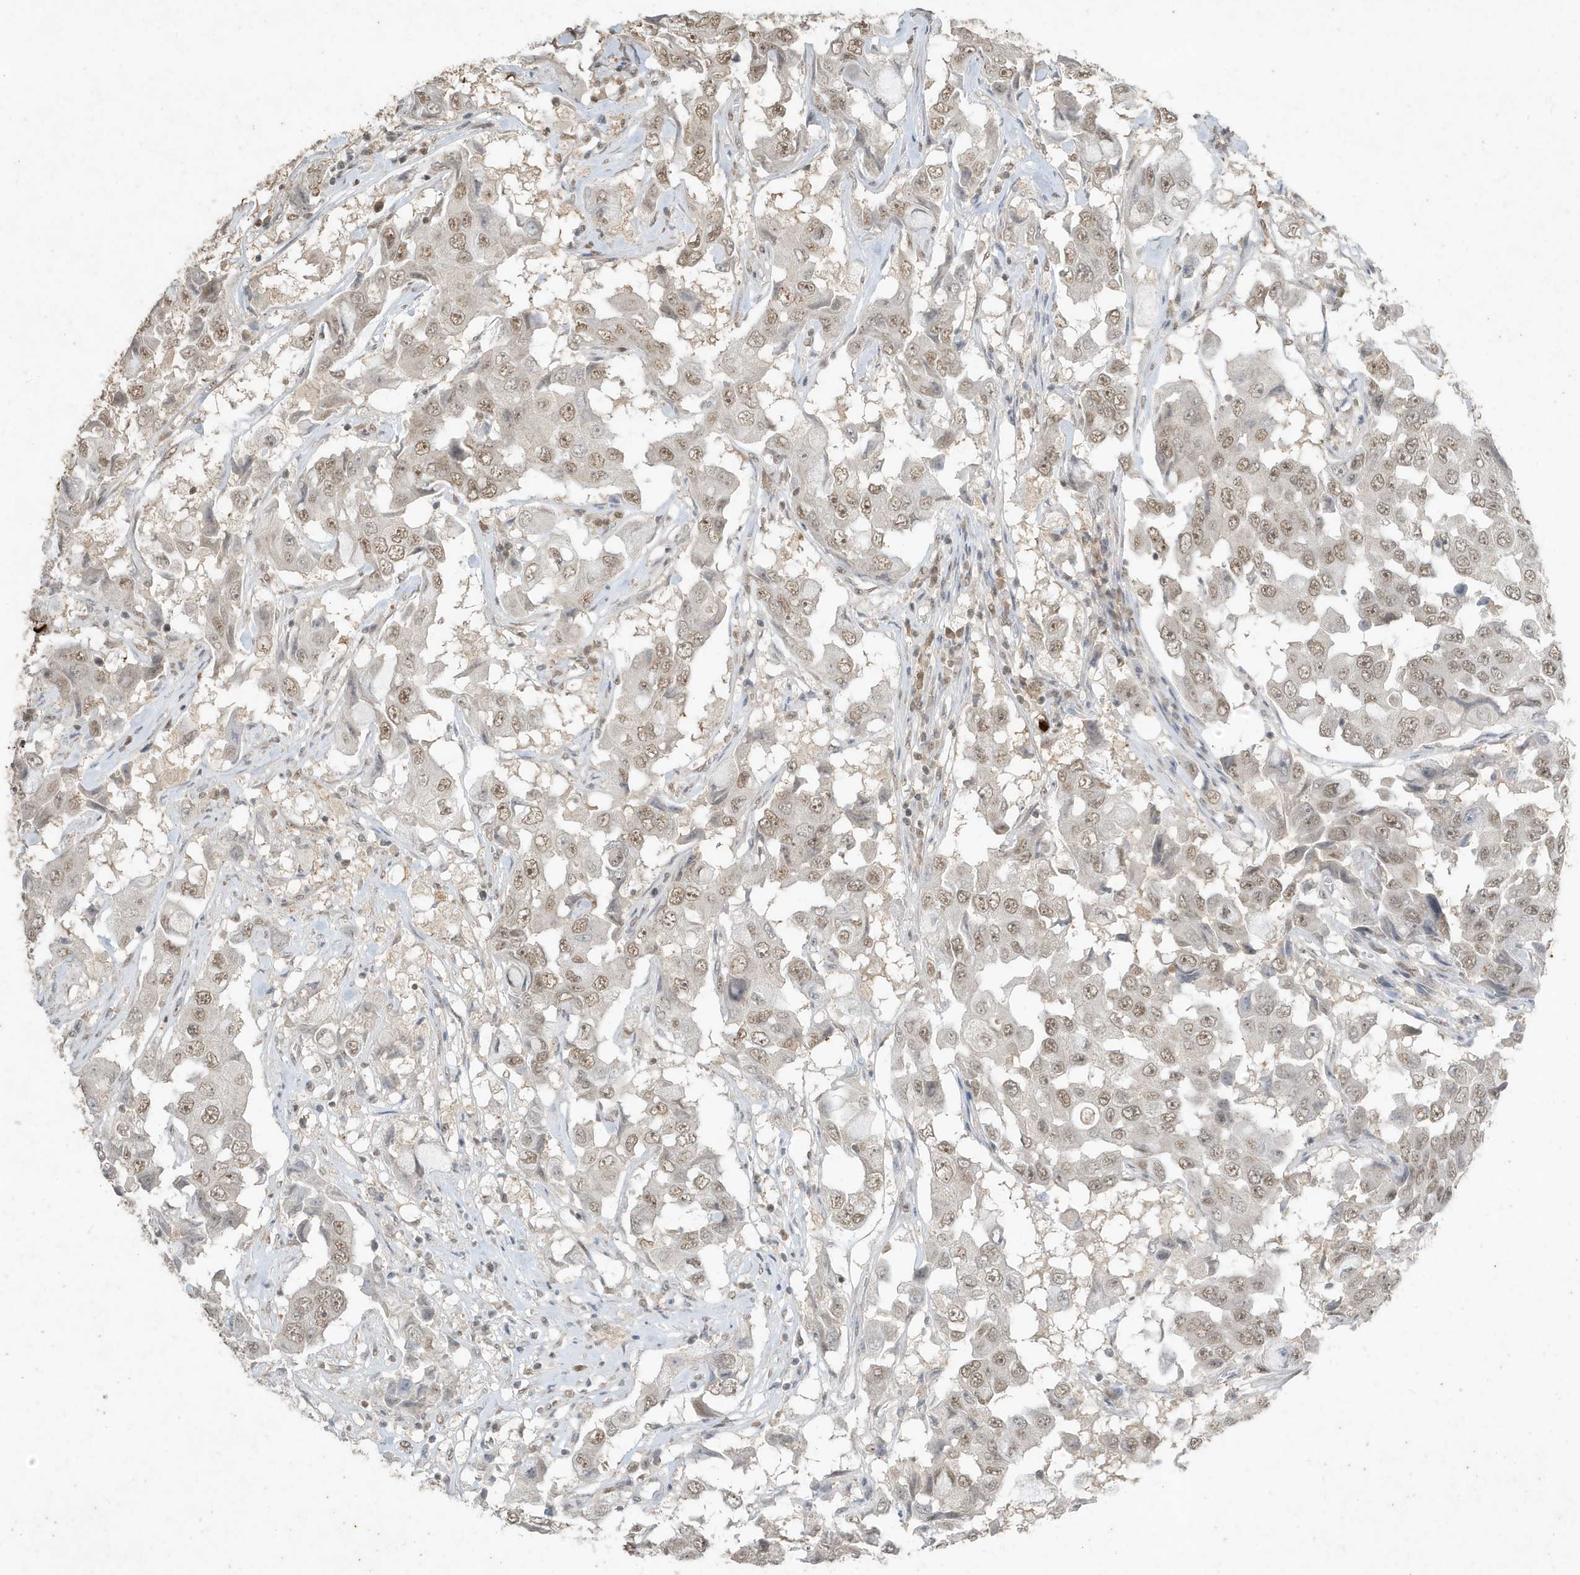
{"staining": {"intensity": "moderate", "quantity": ">75%", "location": "nuclear"}, "tissue": "breast cancer", "cell_type": "Tumor cells", "image_type": "cancer", "snomed": [{"axis": "morphology", "description": "Duct carcinoma"}, {"axis": "topography", "description": "Breast"}], "caption": "A photomicrograph of human infiltrating ductal carcinoma (breast) stained for a protein exhibits moderate nuclear brown staining in tumor cells.", "gene": "DEFA1", "patient": {"sex": "female", "age": 27}}